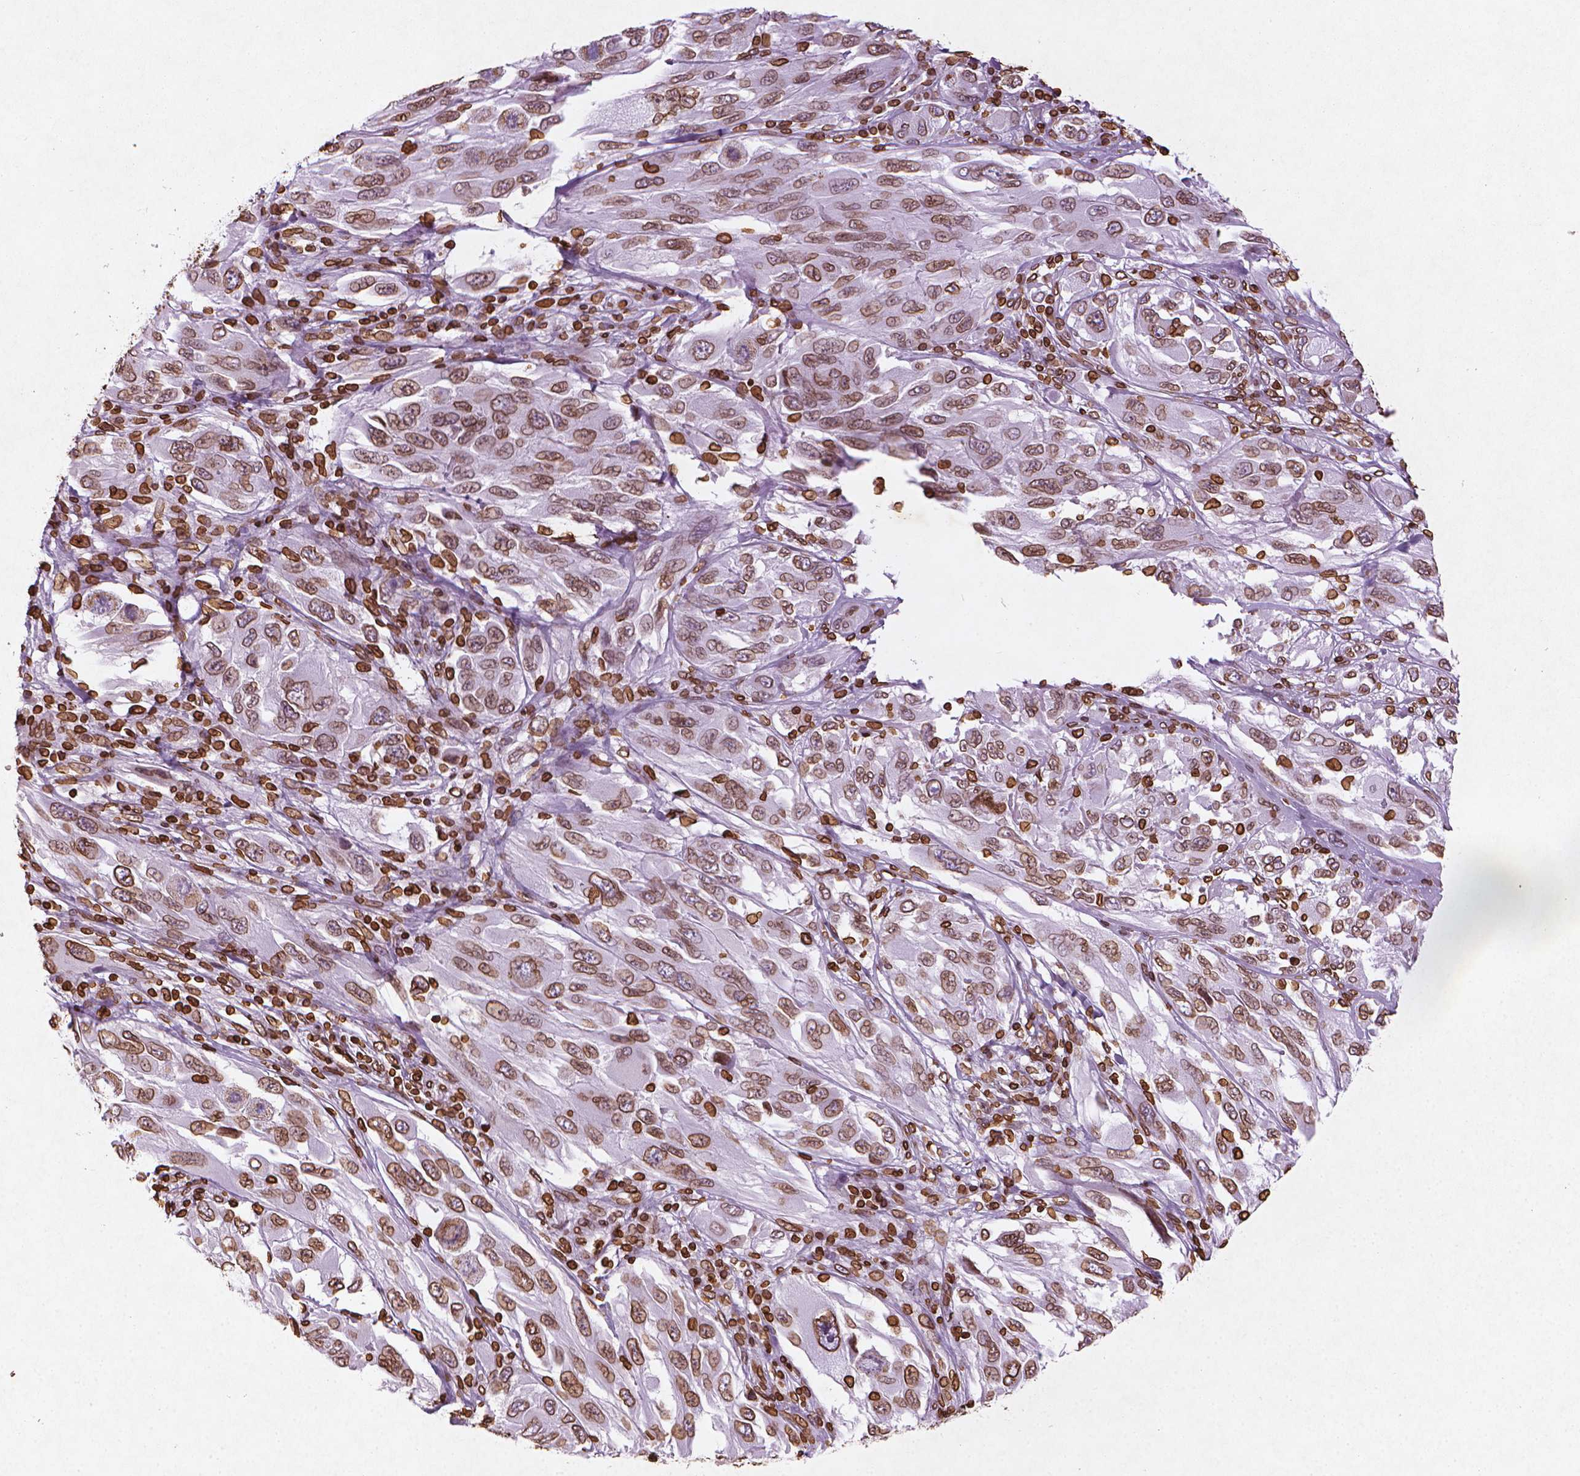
{"staining": {"intensity": "moderate", "quantity": ">75%", "location": "cytoplasmic/membranous,nuclear"}, "tissue": "melanoma", "cell_type": "Tumor cells", "image_type": "cancer", "snomed": [{"axis": "morphology", "description": "Malignant melanoma, NOS"}, {"axis": "topography", "description": "Skin"}], "caption": "Immunohistochemistry micrograph of human melanoma stained for a protein (brown), which reveals medium levels of moderate cytoplasmic/membranous and nuclear expression in approximately >75% of tumor cells.", "gene": "LMNB1", "patient": {"sex": "female", "age": 91}}